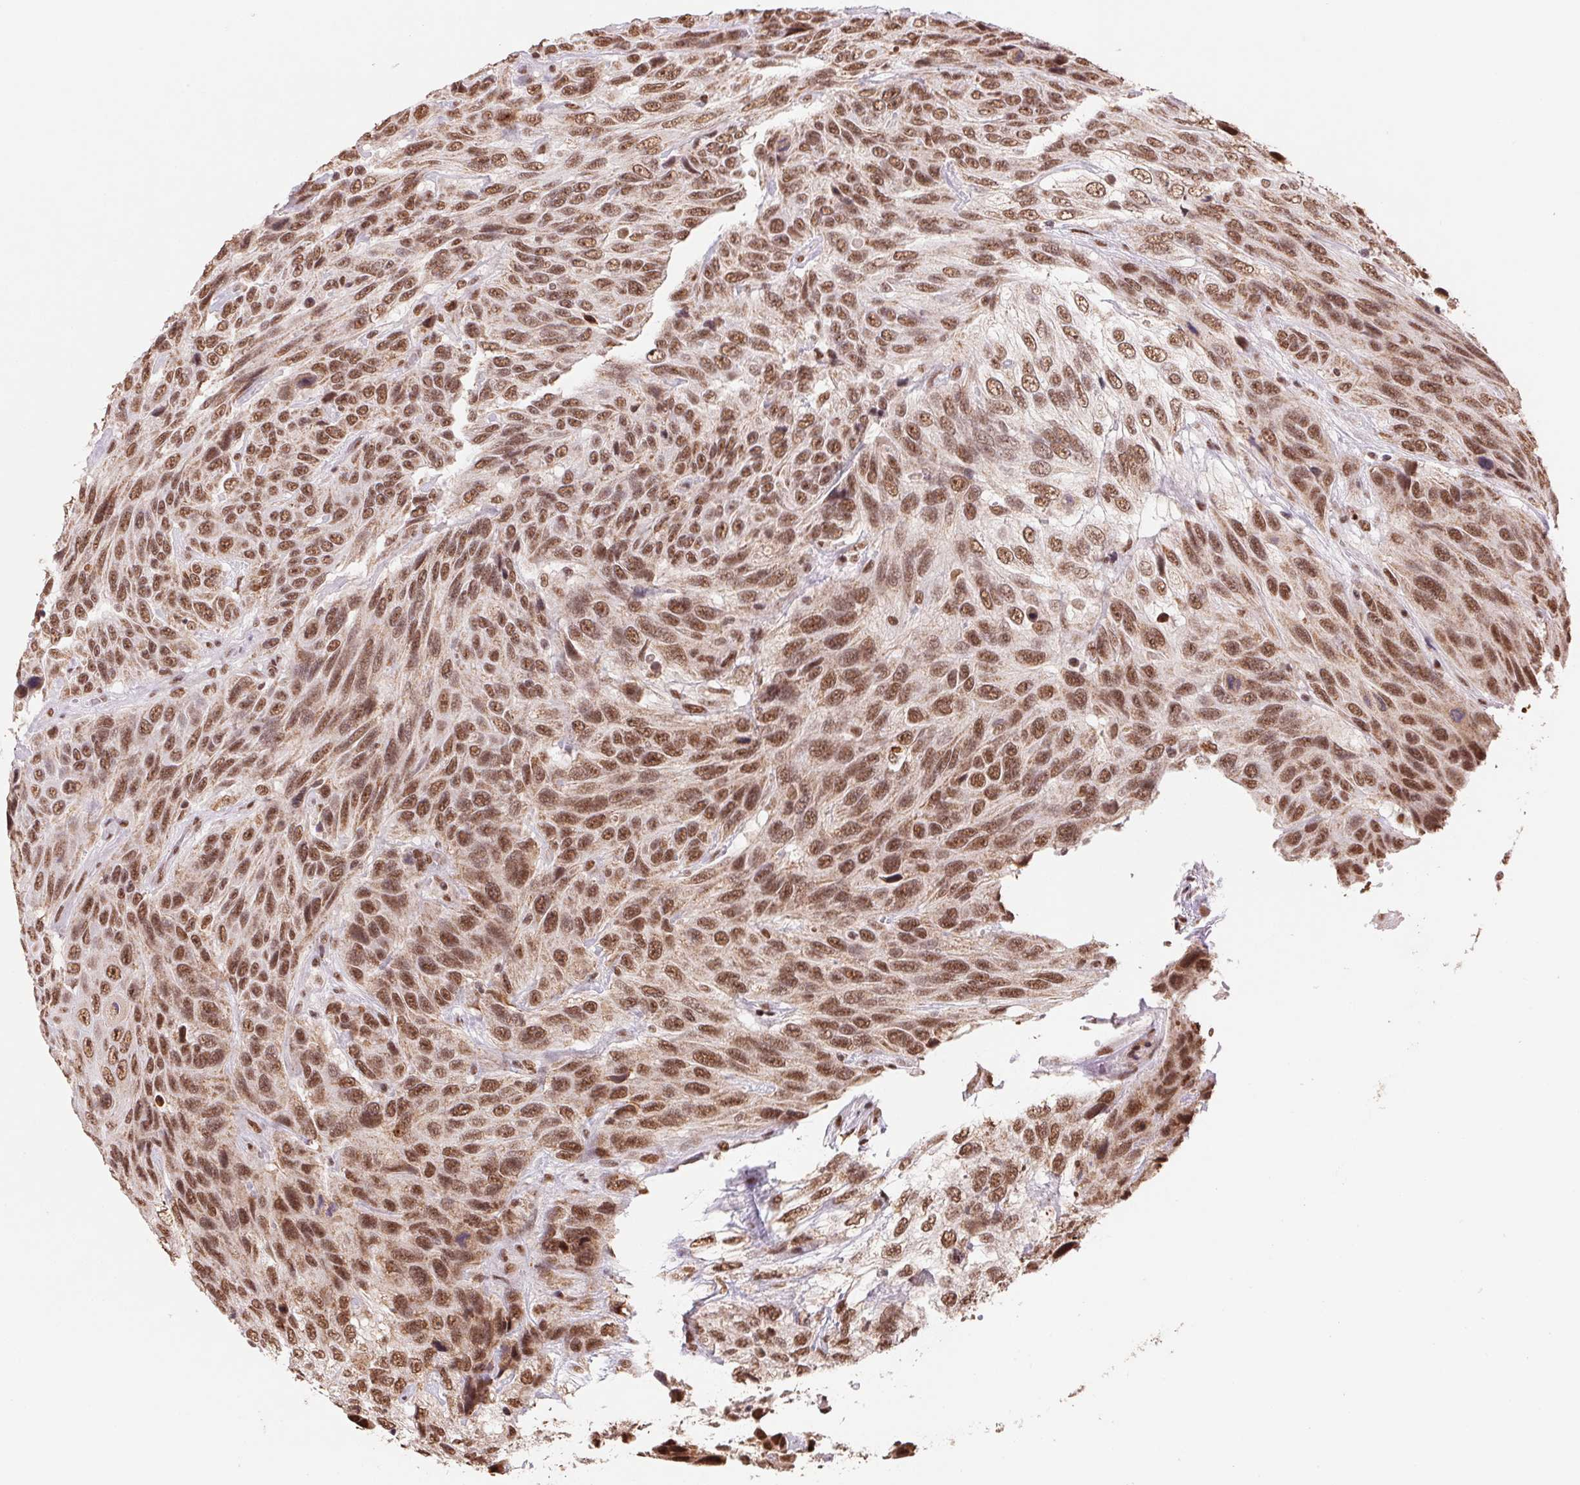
{"staining": {"intensity": "moderate", "quantity": ">75%", "location": "nuclear"}, "tissue": "urothelial cancer", "cell_type": "Tumor cells", "image_type": "cancer", "snomed": [{"axis": "morphology", "description": "Urothelial carcinoma, High grade"}, {"axis": "topography", "description": "Urinary bladder"}], "caption": "A brown stain highlights moderate nuclear staining of a protein in urothelial carcinoma (high-grade) tumor cells. Using DAB (3,3'-diaminobenzidine) (brown) and hematoxylin (blue) stains, captured at high magnification using brightfield microscopy.", "gene": "SNRPG", "patient": {"sex": "female", "age": 70}}